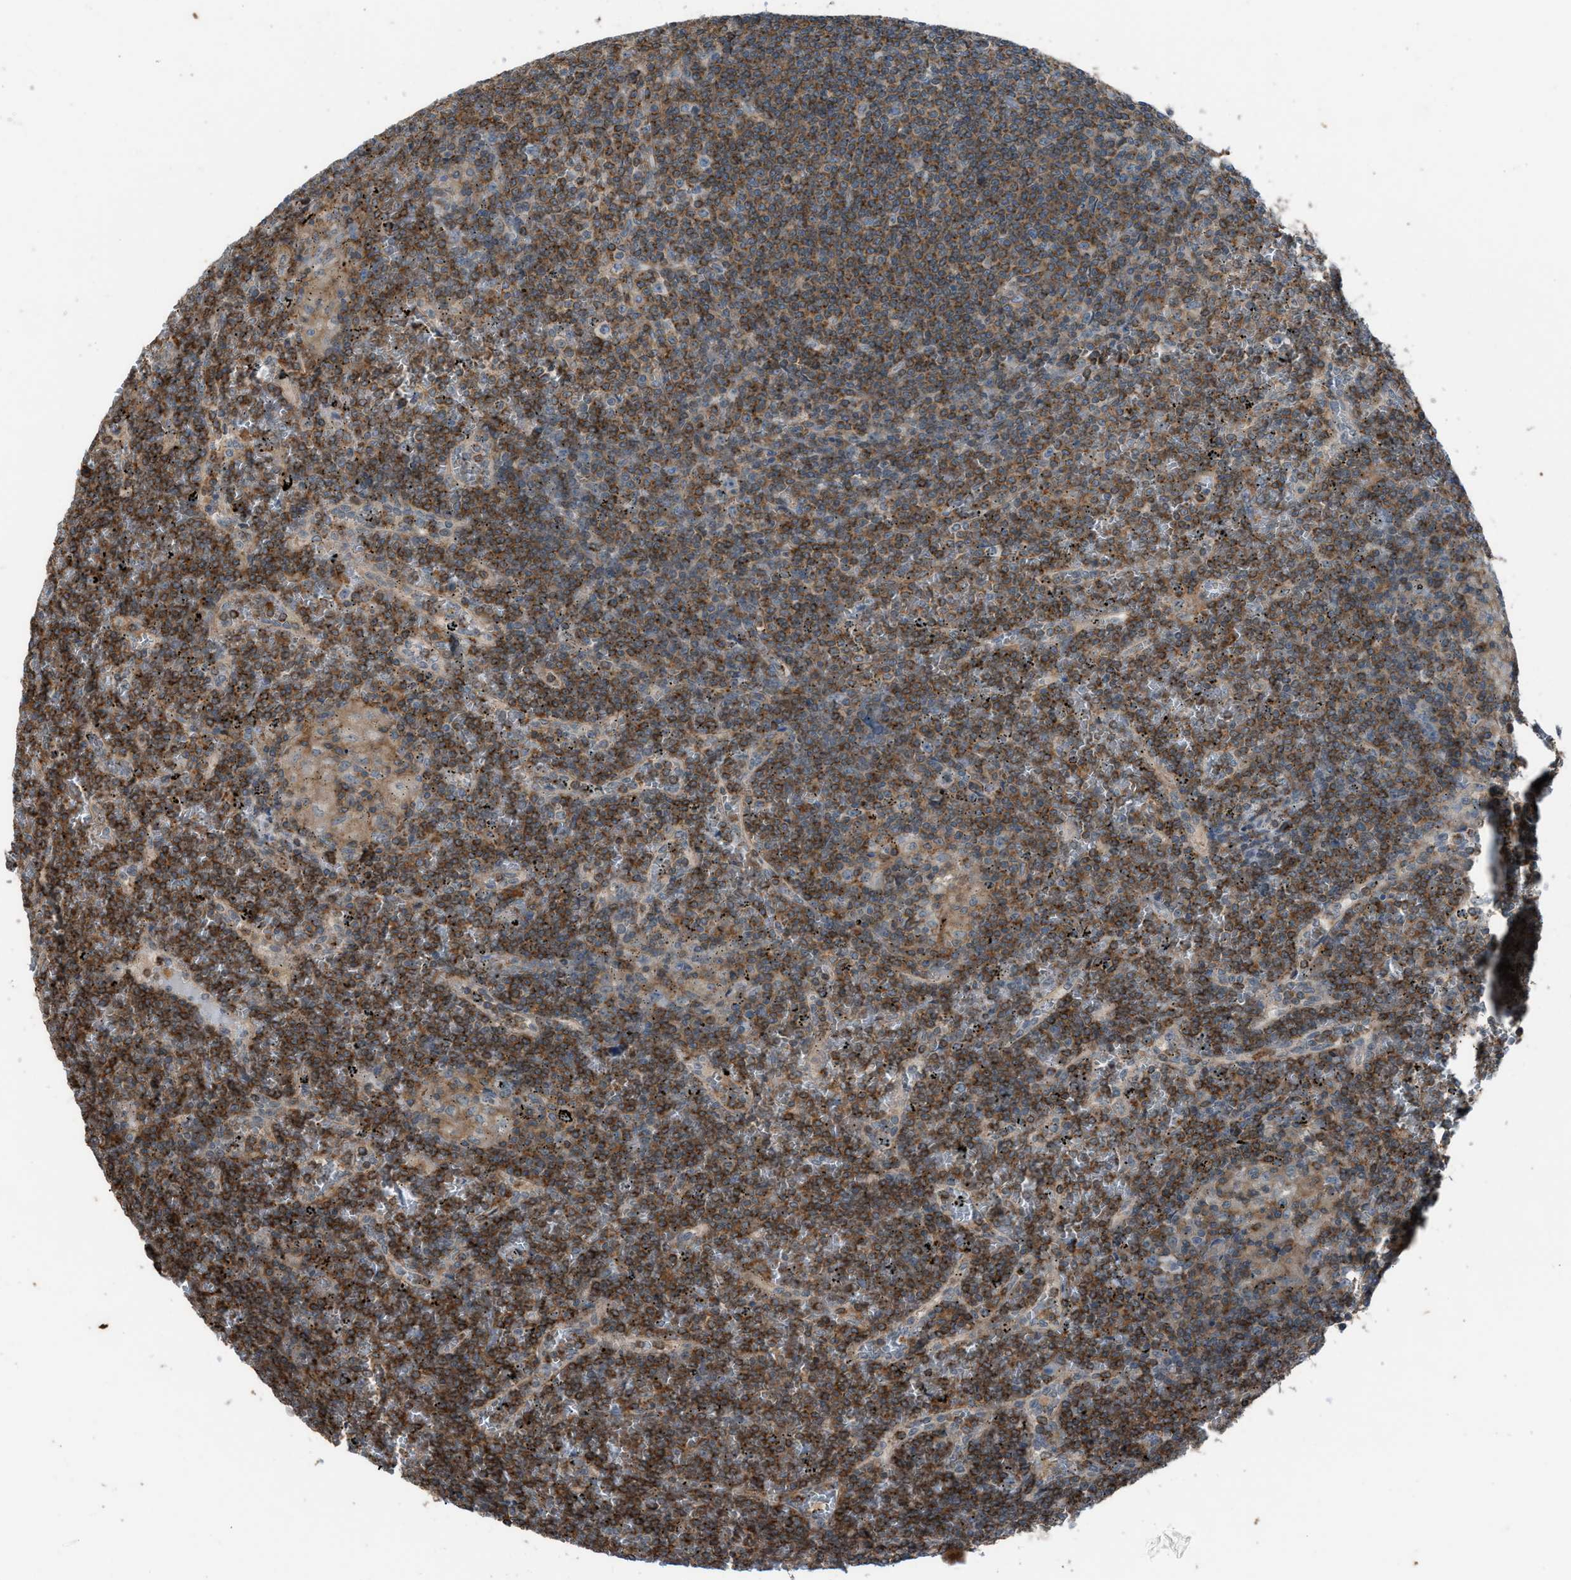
{"staining": {"intensity": "moderate", "quantity": ">75%", "location": "cytoplasmic/membranous"}, "tissue": "lymphoma", "cell_type": "Tumor cells", "image_type": "cancer", "snomed": [{"axis": "morphology", "description": "Malignant lymphoma, non-Hodgkin's type, Low grade"}, {"axis": "topography", "description": "Spleen"}], "caption": "Immunohistochemistry (IHC) image of neoplastic tissue: malignant lymphoma, non-Hodgkin's type (low-grade) stained using IHC exhibits medium levels of moderate protein expression localized specifically in the cytoplasmic/membranous of tumor cells, appearing as a cytoplasmic/membranous brown color.", "gene": "DYRK1A", "patient": {"sex": "female", "age": 19}}